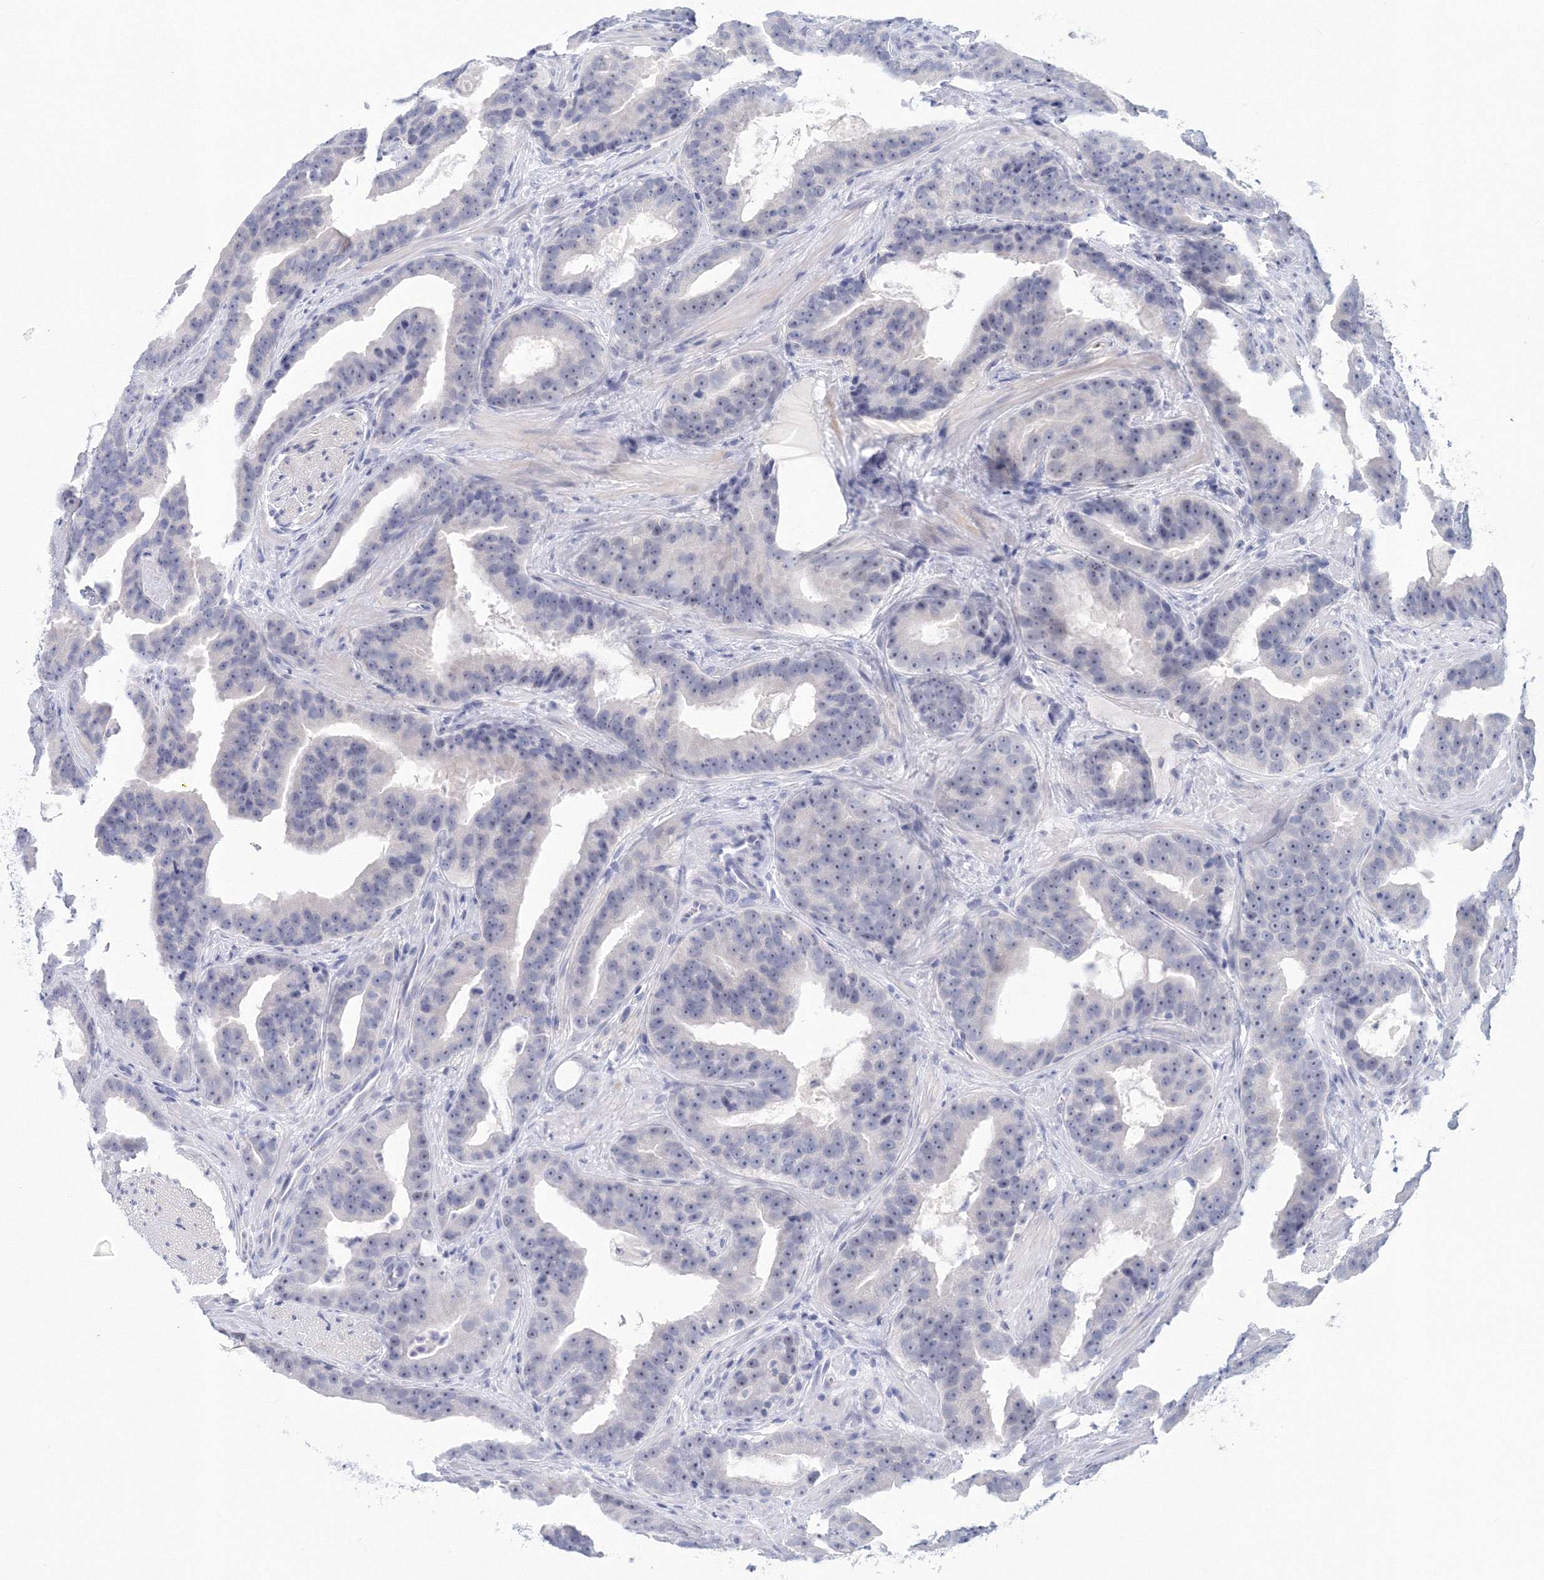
{"staining": {"intensity": "negative", "quantity": "none", "location": "none"}, "tissue": "prostate cancer", "cell_type": "Tumor cells", "image_type": "cancer", "snomed": [{"axis": "morphology", "description": "Adenocarcinoma, Low grade"}, {"axis": "topography", "description": "Prostate"}], "caption": "IHC photomicrograph of neoplastic tissue: human adenocarcinoma (low-grade) (prostate) stained with DAB displays no significant protein staining in tumor cells.", "gene": "VSIG1", "patient": {"sex": "male", "age": 59}}